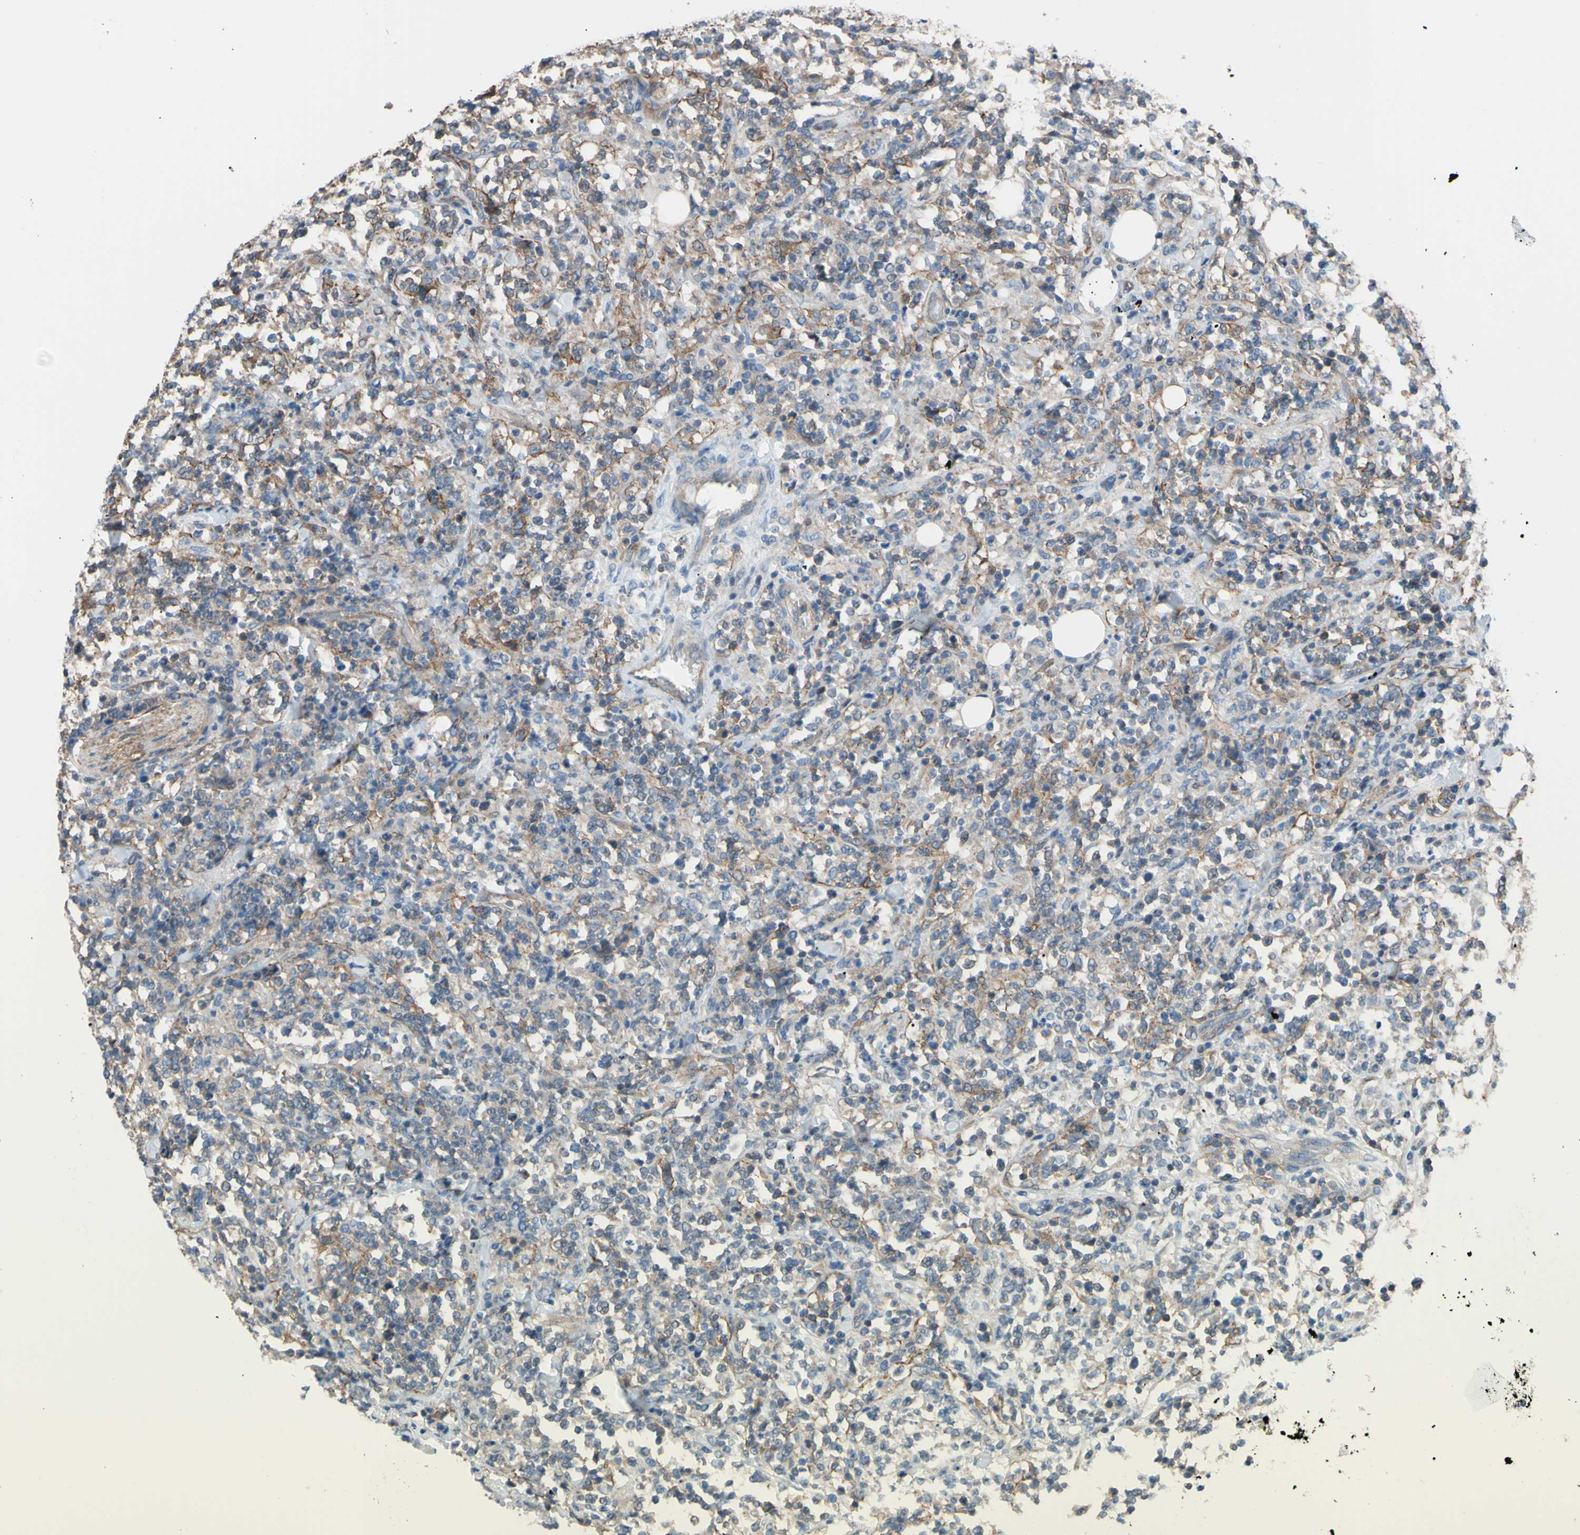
{"staining": {"intensity": "negative", "quantity": "none", "location": "none"}, "tissue": "lymphoma", "cell_type": "Tumor cells", "image_type": "cancer", "snomed": [{"axis": "morphology", "description": "Malignant lymphoma, non-Hodgkin's type, High grade"}, {"axis": "topography", "description": "Soft tissue"}], "caption": "This is a photomicrograph of IHC staining of malignant lymphoma, non-Hodgkin's type (high-grade), which shows no staining in tumor cells.", "gene": "ADD1", "patient": {"sex": "male", "age": 18}}